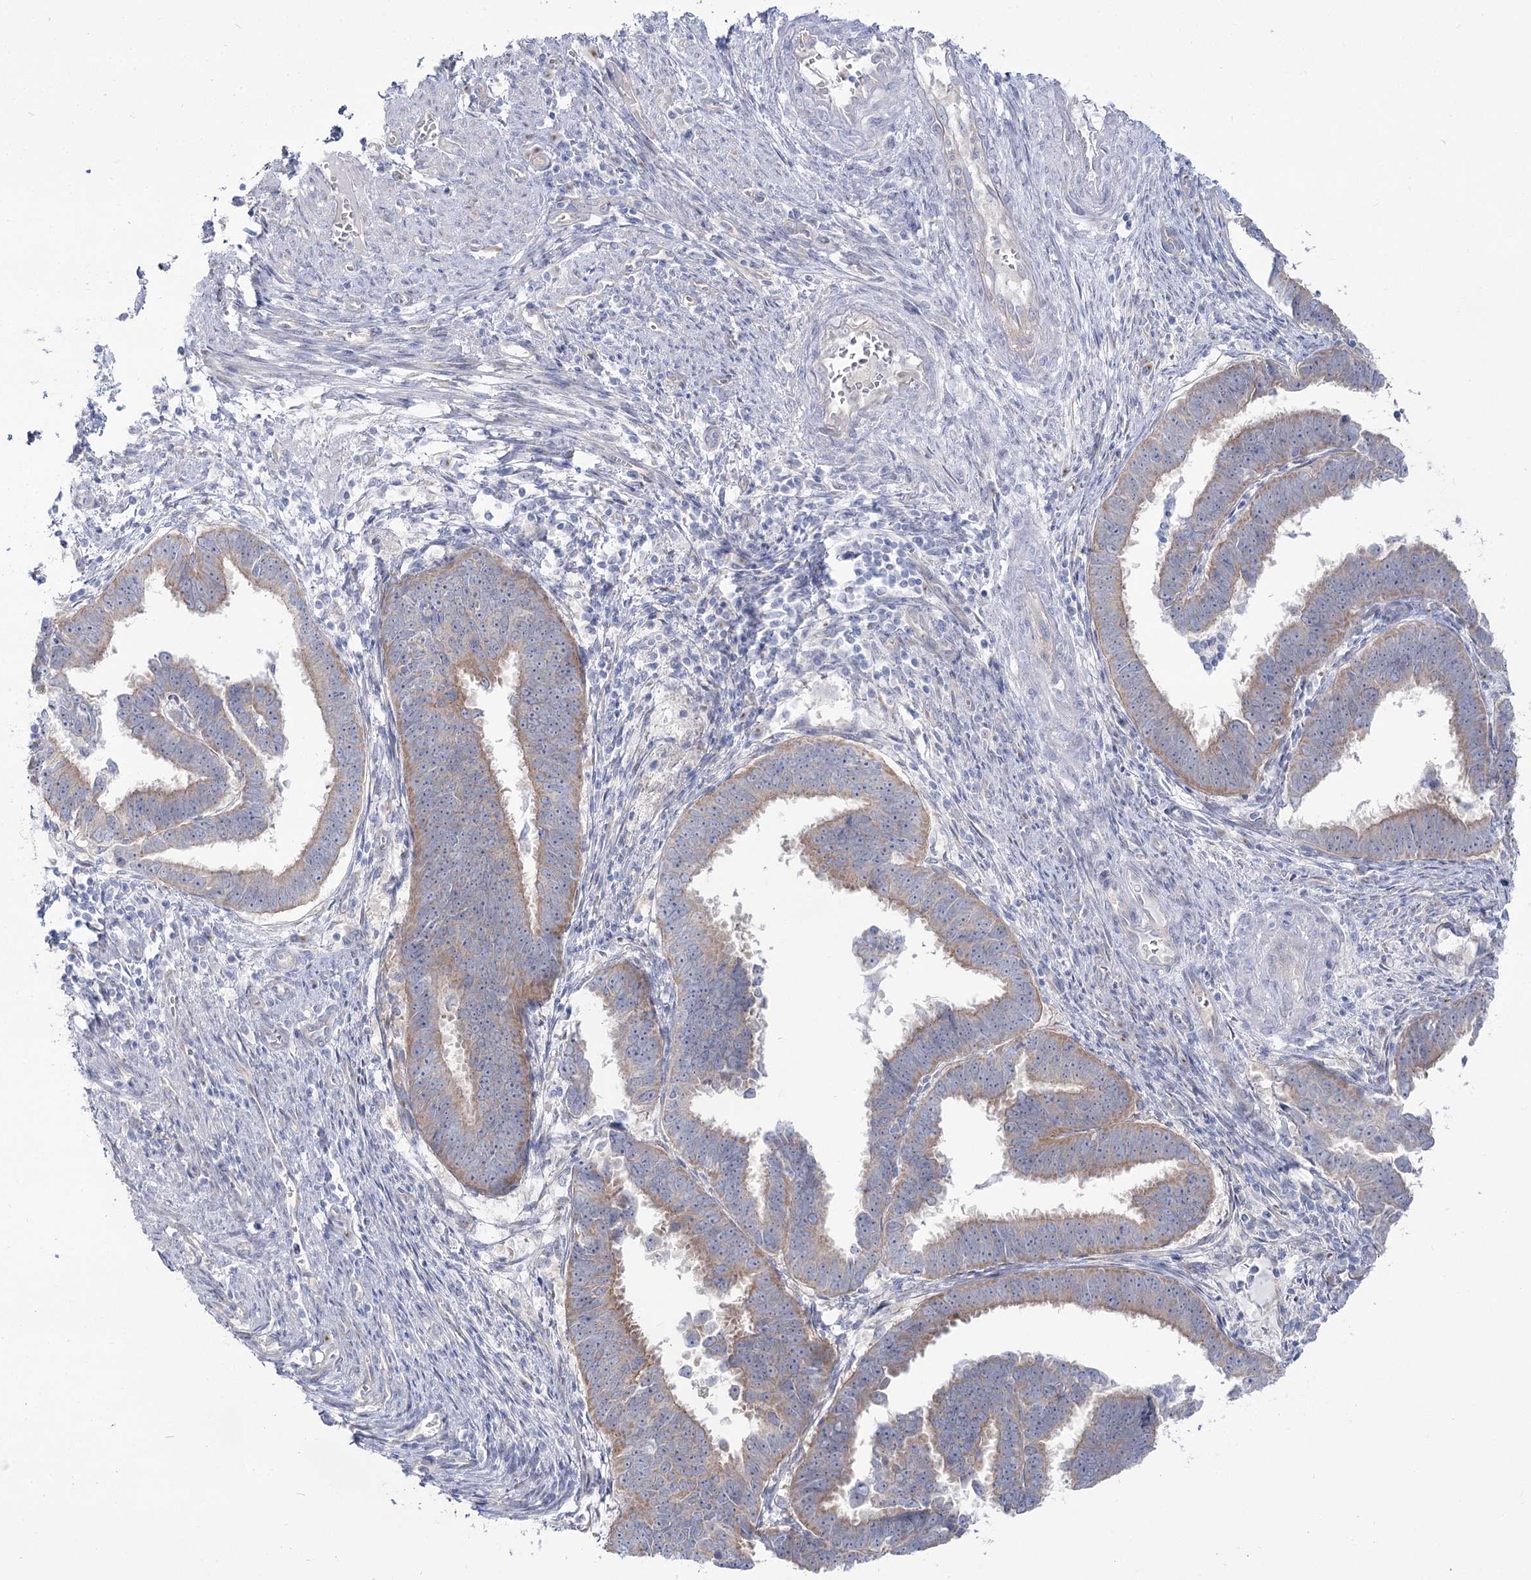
{"staining": {"intensity": "weak", "quantity": ">75%", "location": "cytoplasmic/membranous"}, "tissue": "endometrial cancer", "cell_type": "Tumor cells", "image_type": "cancer", "snomed": [{"axis": "morphology", "description": "Adenocarcinoma, NOS"}, {"axis": "topography", "description": "Endometrium"}], "caption": "This is a histology image of immunohistochemistry (IHC) staining of adenocarcinoma (endometrial), which shows weak expression in the cytoplasmic/membranous of tumor cells.", "gene": "SUOX", "patient": {"sex": "female", "age": 75}}